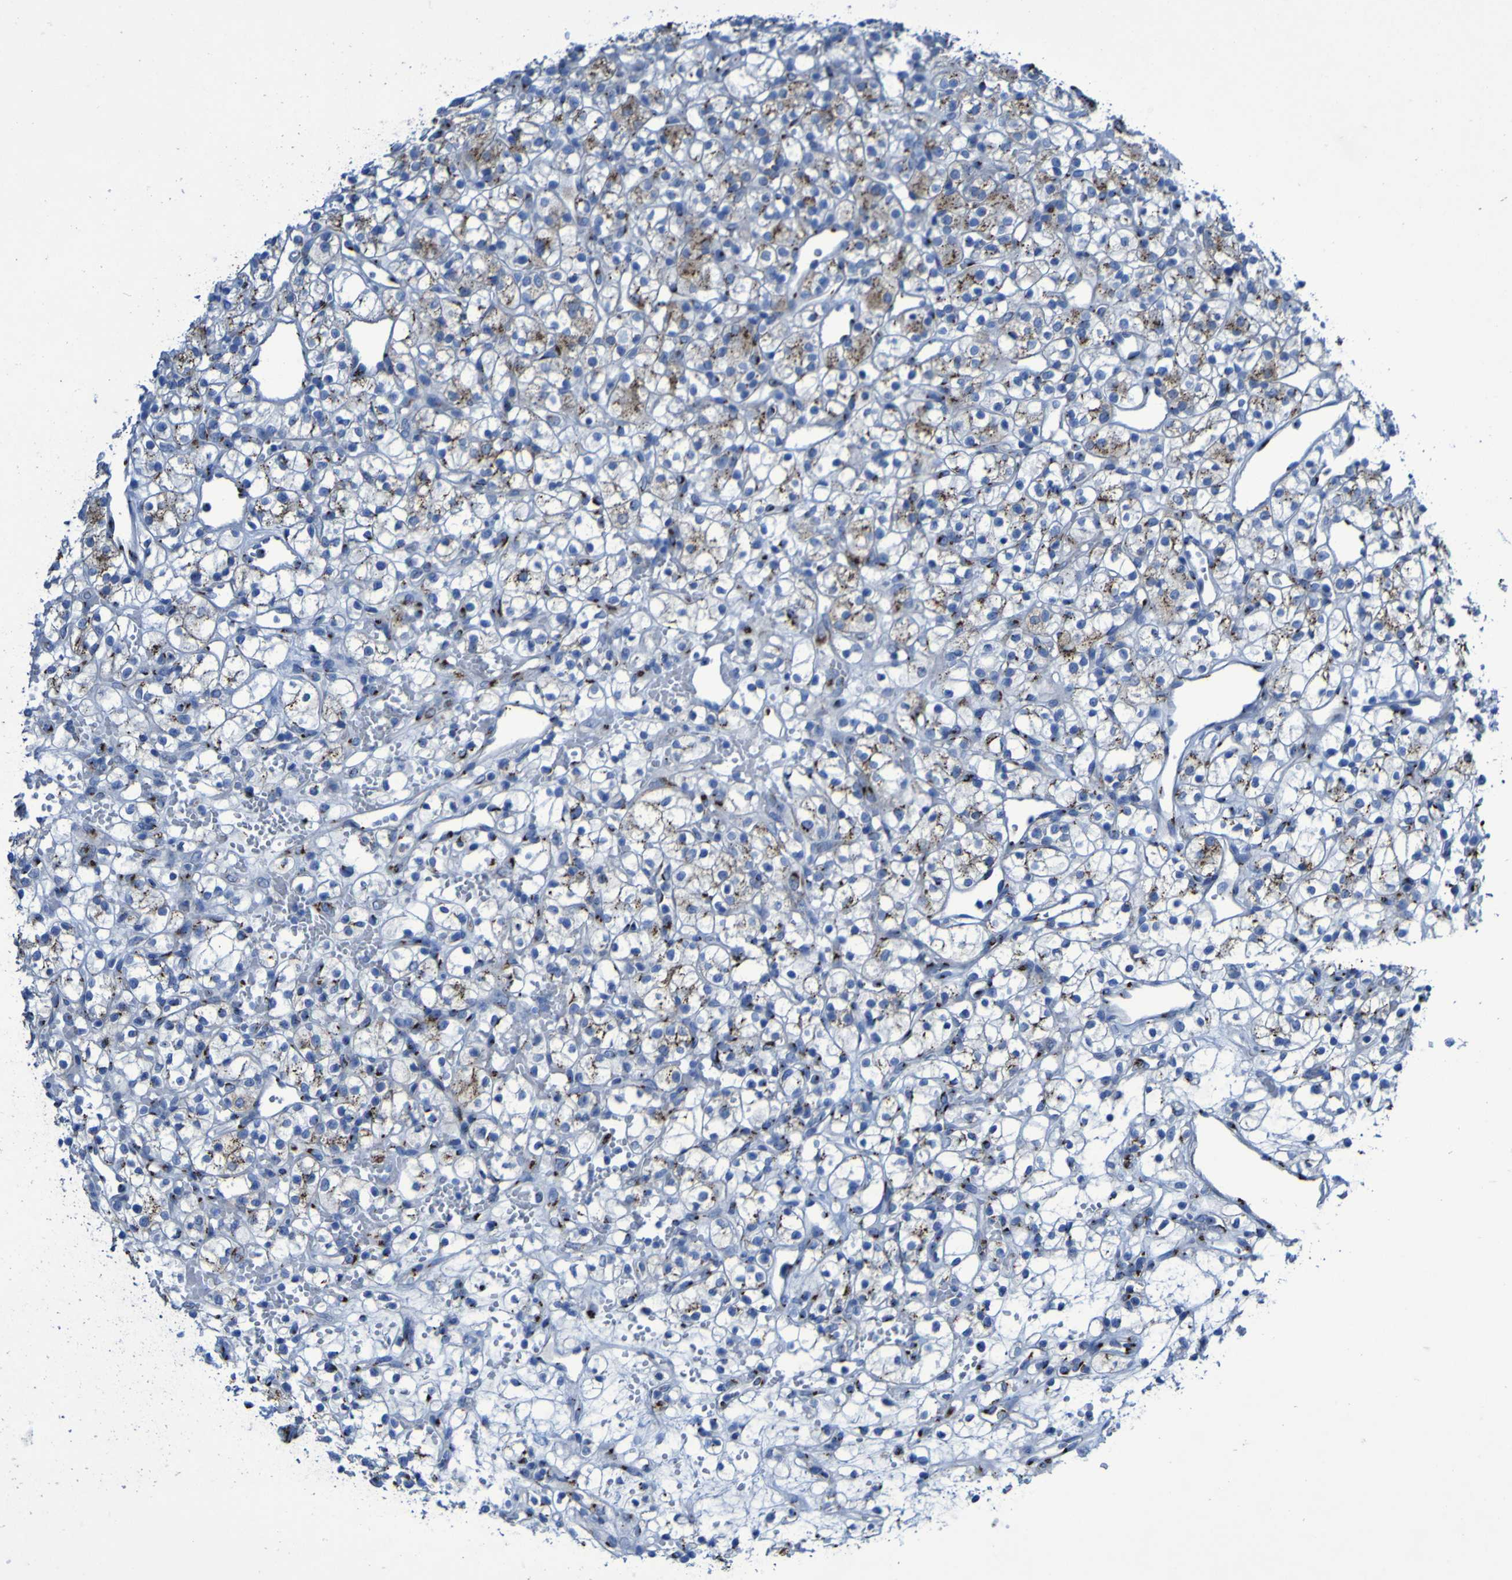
{"staining": {"intensity": "moderate", "quantity": "25%-75%", "location": "cytoplasmic/membranous"}, "tissue": "renal cancer", "cell_type": "Tumor cells", "image_type": "cancer", "snomed": [{"axis": "morphology", "description": "Adenocarcinoma, NOS"}, {"axis": "topography", "description": "Kidney"}], "caption": "A micrograph of renal adenocarcinoma stained for a protein demonstrates moderate cytoplasmic/membranous brown staining in tumor cells.", "gene": "GOLM1", "patient": {"sex": "female", "age": 60}}